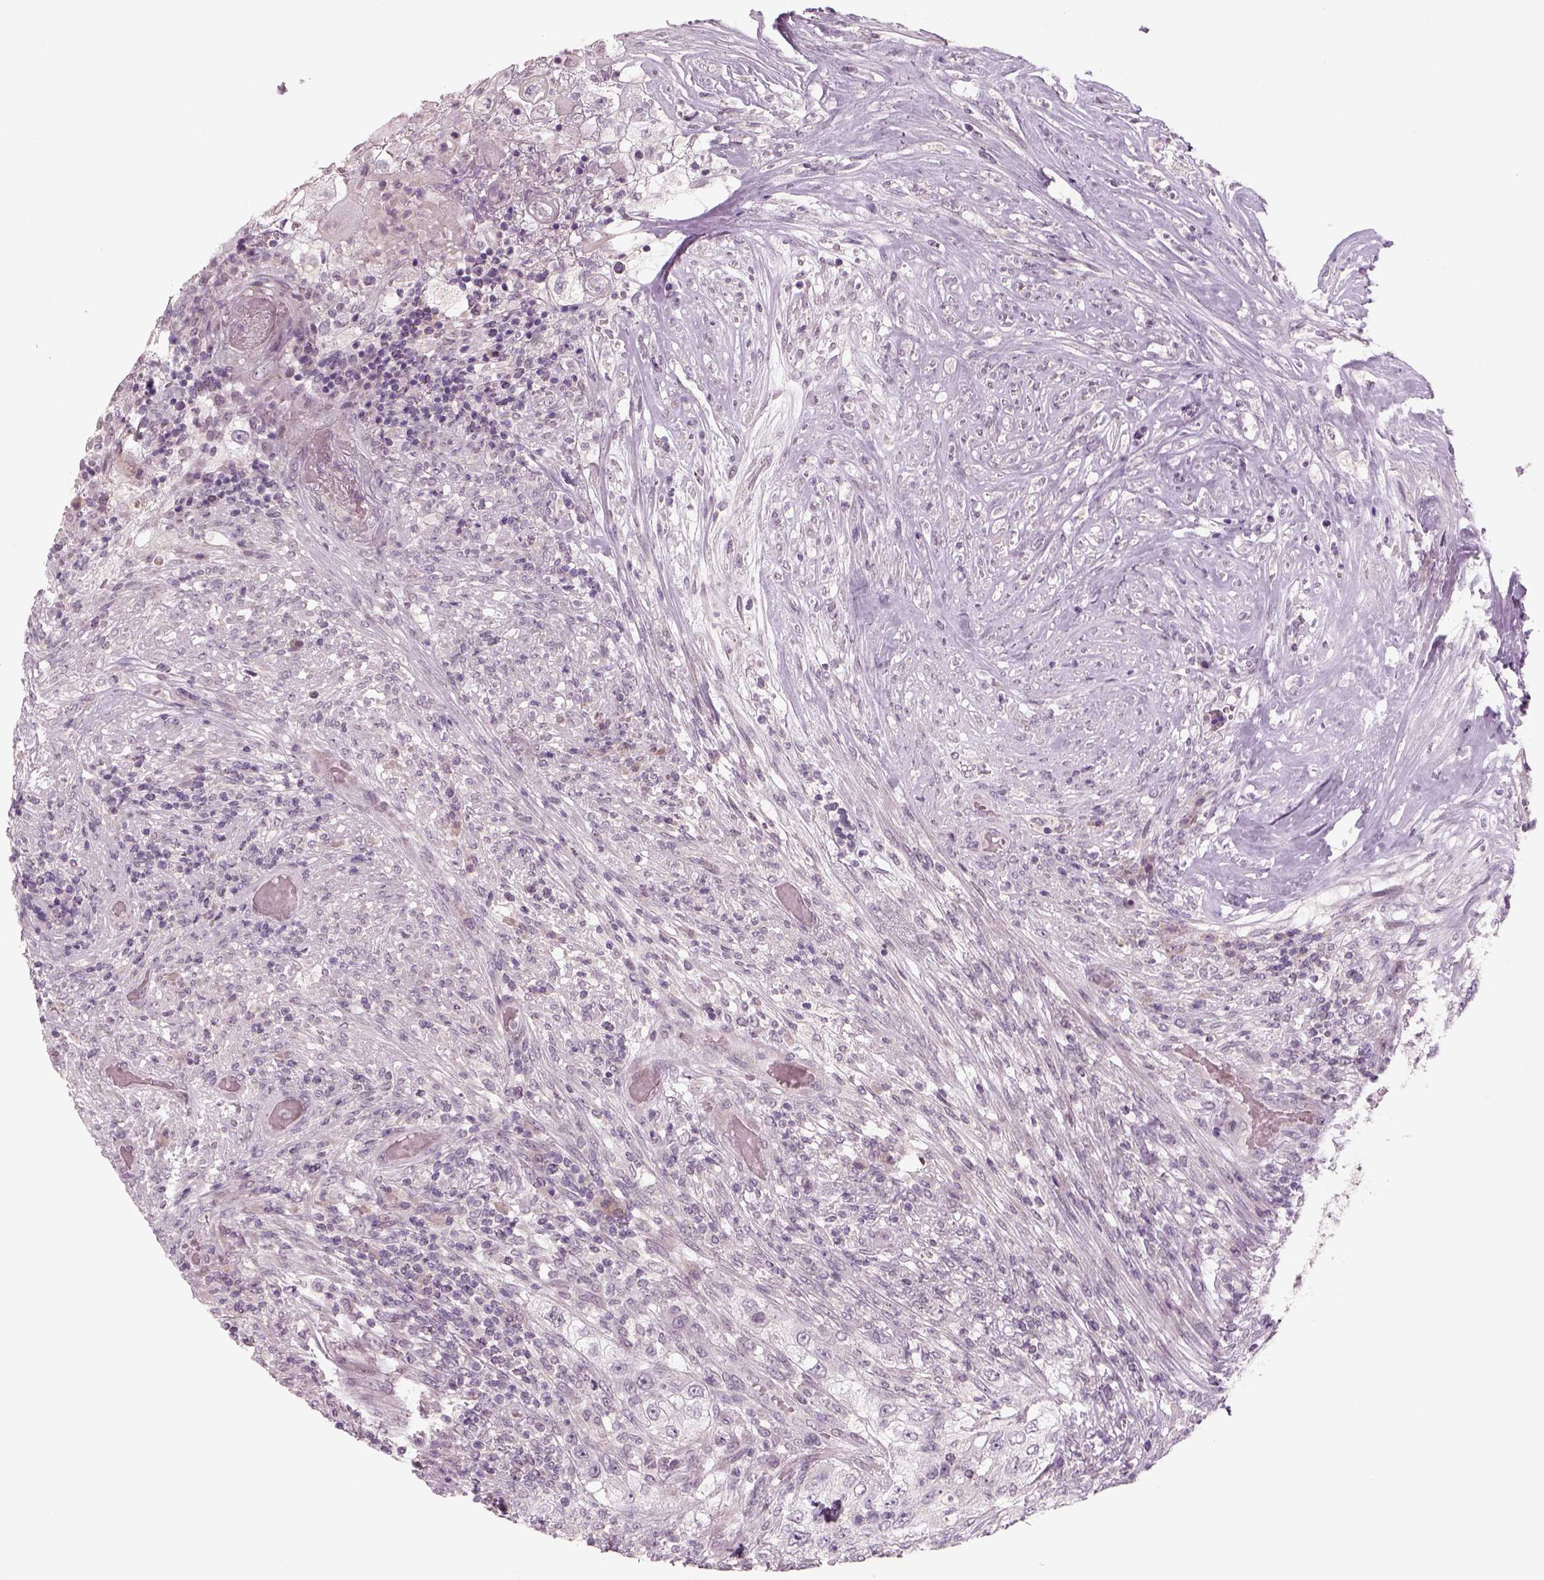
{"staining": {"intensity": "negative", "quantity": "none", "location": "none"}, "tissue": "urothelial cancer", "cell_type": "Tumor cells", "image_type": "cancer", "snomed": [{"axis": "morphology", "description": "Urothelial carcinoma, High grade"}, {"axis": "topography", "description": "Urinary bladder"}], "caption": "Histopathology image shows no significant protein expression in tumor cells of urothelial cancer. The staining is performed using DAB brown chromogen with nuclei counter-stained in using hematoxylin.", "gene": "PENK", "patient": {"sex": "female", "age": 60}}